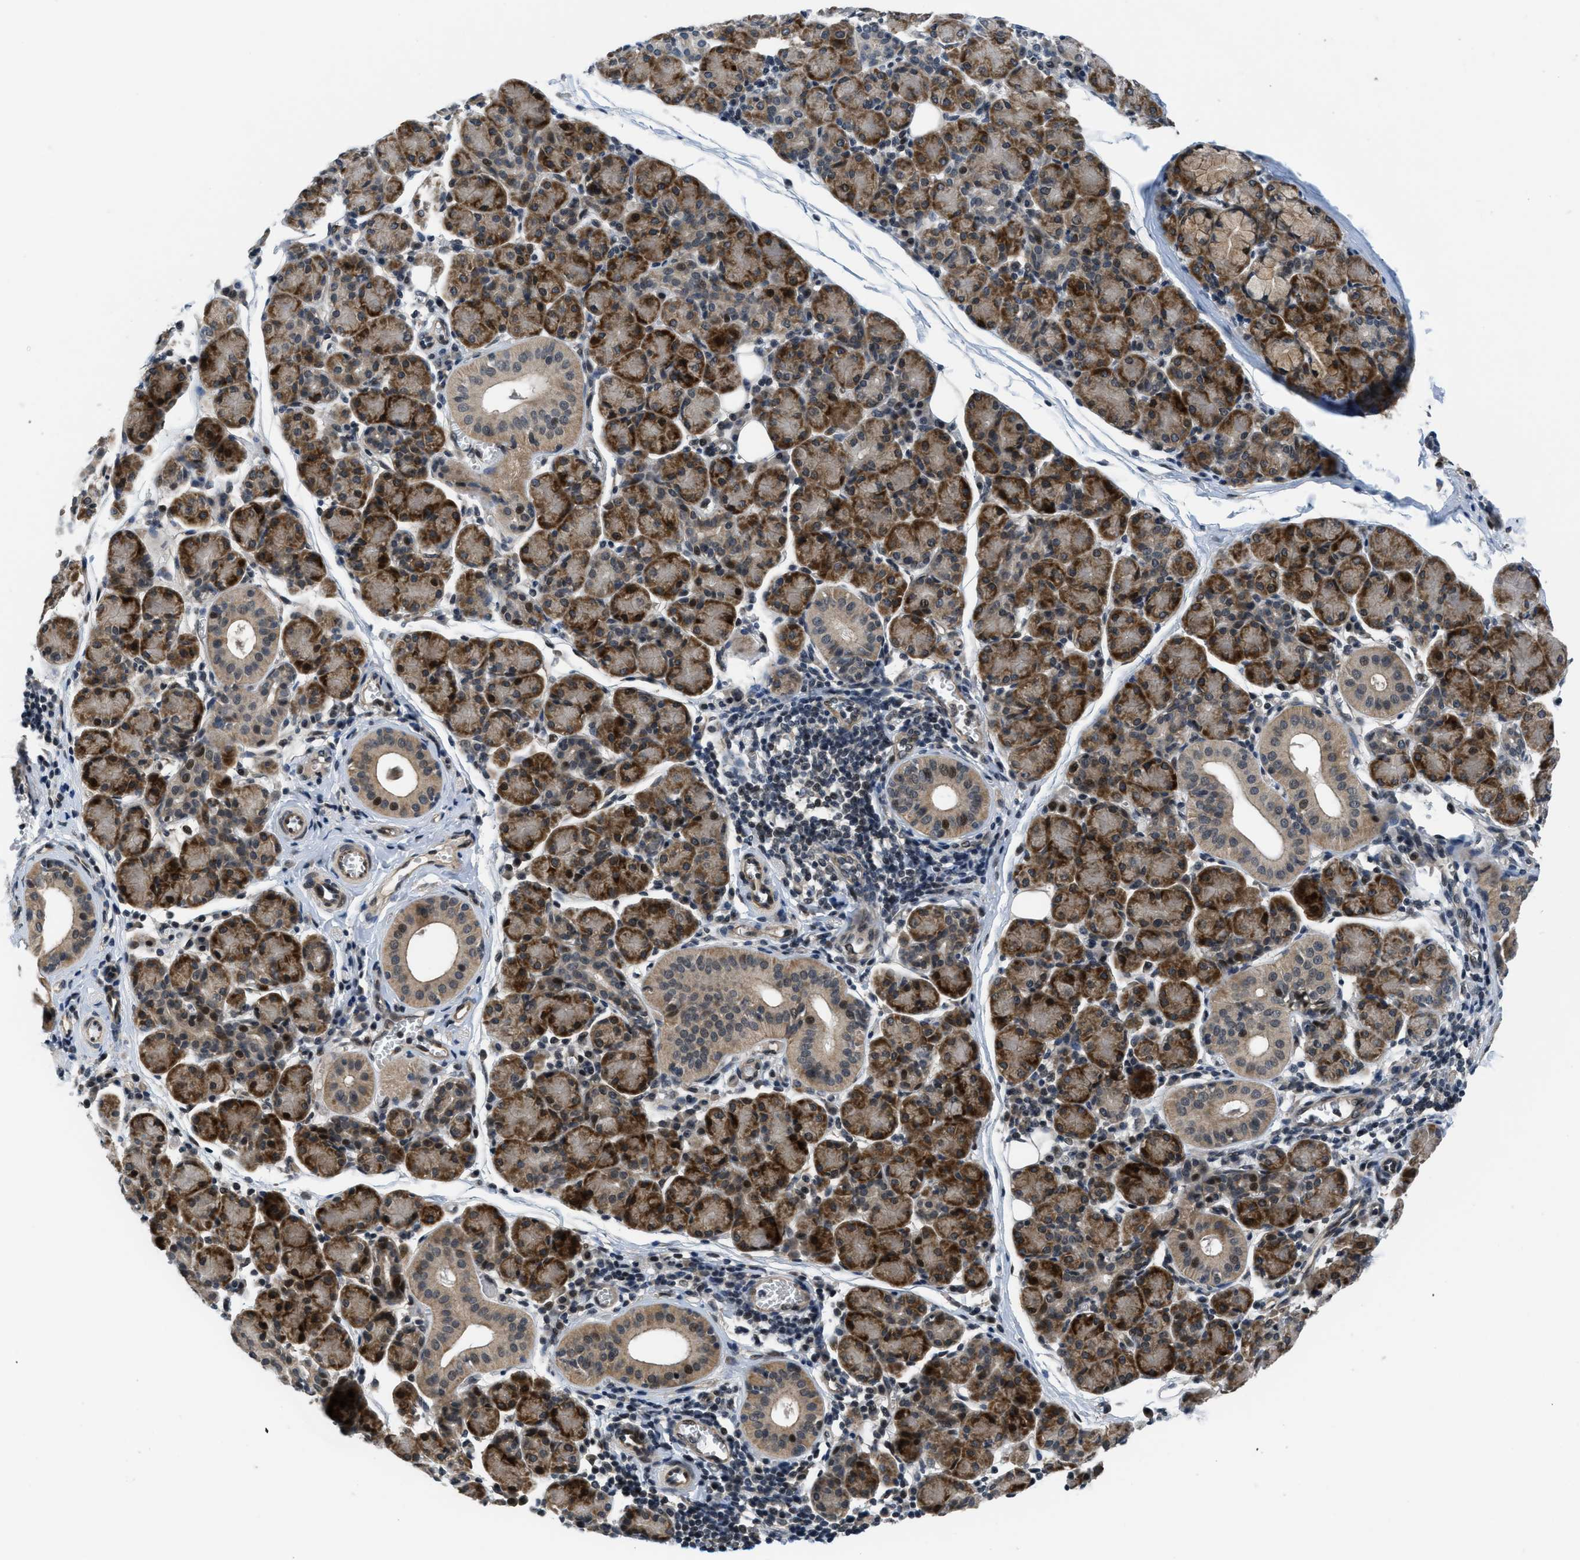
{"staining": {"intensity": "strong", "quantity": ">75%", "location": "cytoplasmic/membranous"}, "tissue": "salivary gland", "cell_type": "Glandular cells", "image_type": "normal", "snomed": [{"axis": "morphology", "description": "Normal tissue, NOS"}, {"axis": "morphology", "description": "Inflammation, NOS"}, {"axis": "topography", "description": "Lymph node"}, {"axis": "topography", "description": "Salivary gland"}], "caption": "Salivary gland stained with IHC displays strong cytoplasmic/membranous expression in about >75% of glandular cells. The protein of interest is shown in brown color, while the nuclei are stained blue.", "gene": "SETD5", "patient": {"sex": "male", "age": 3}}